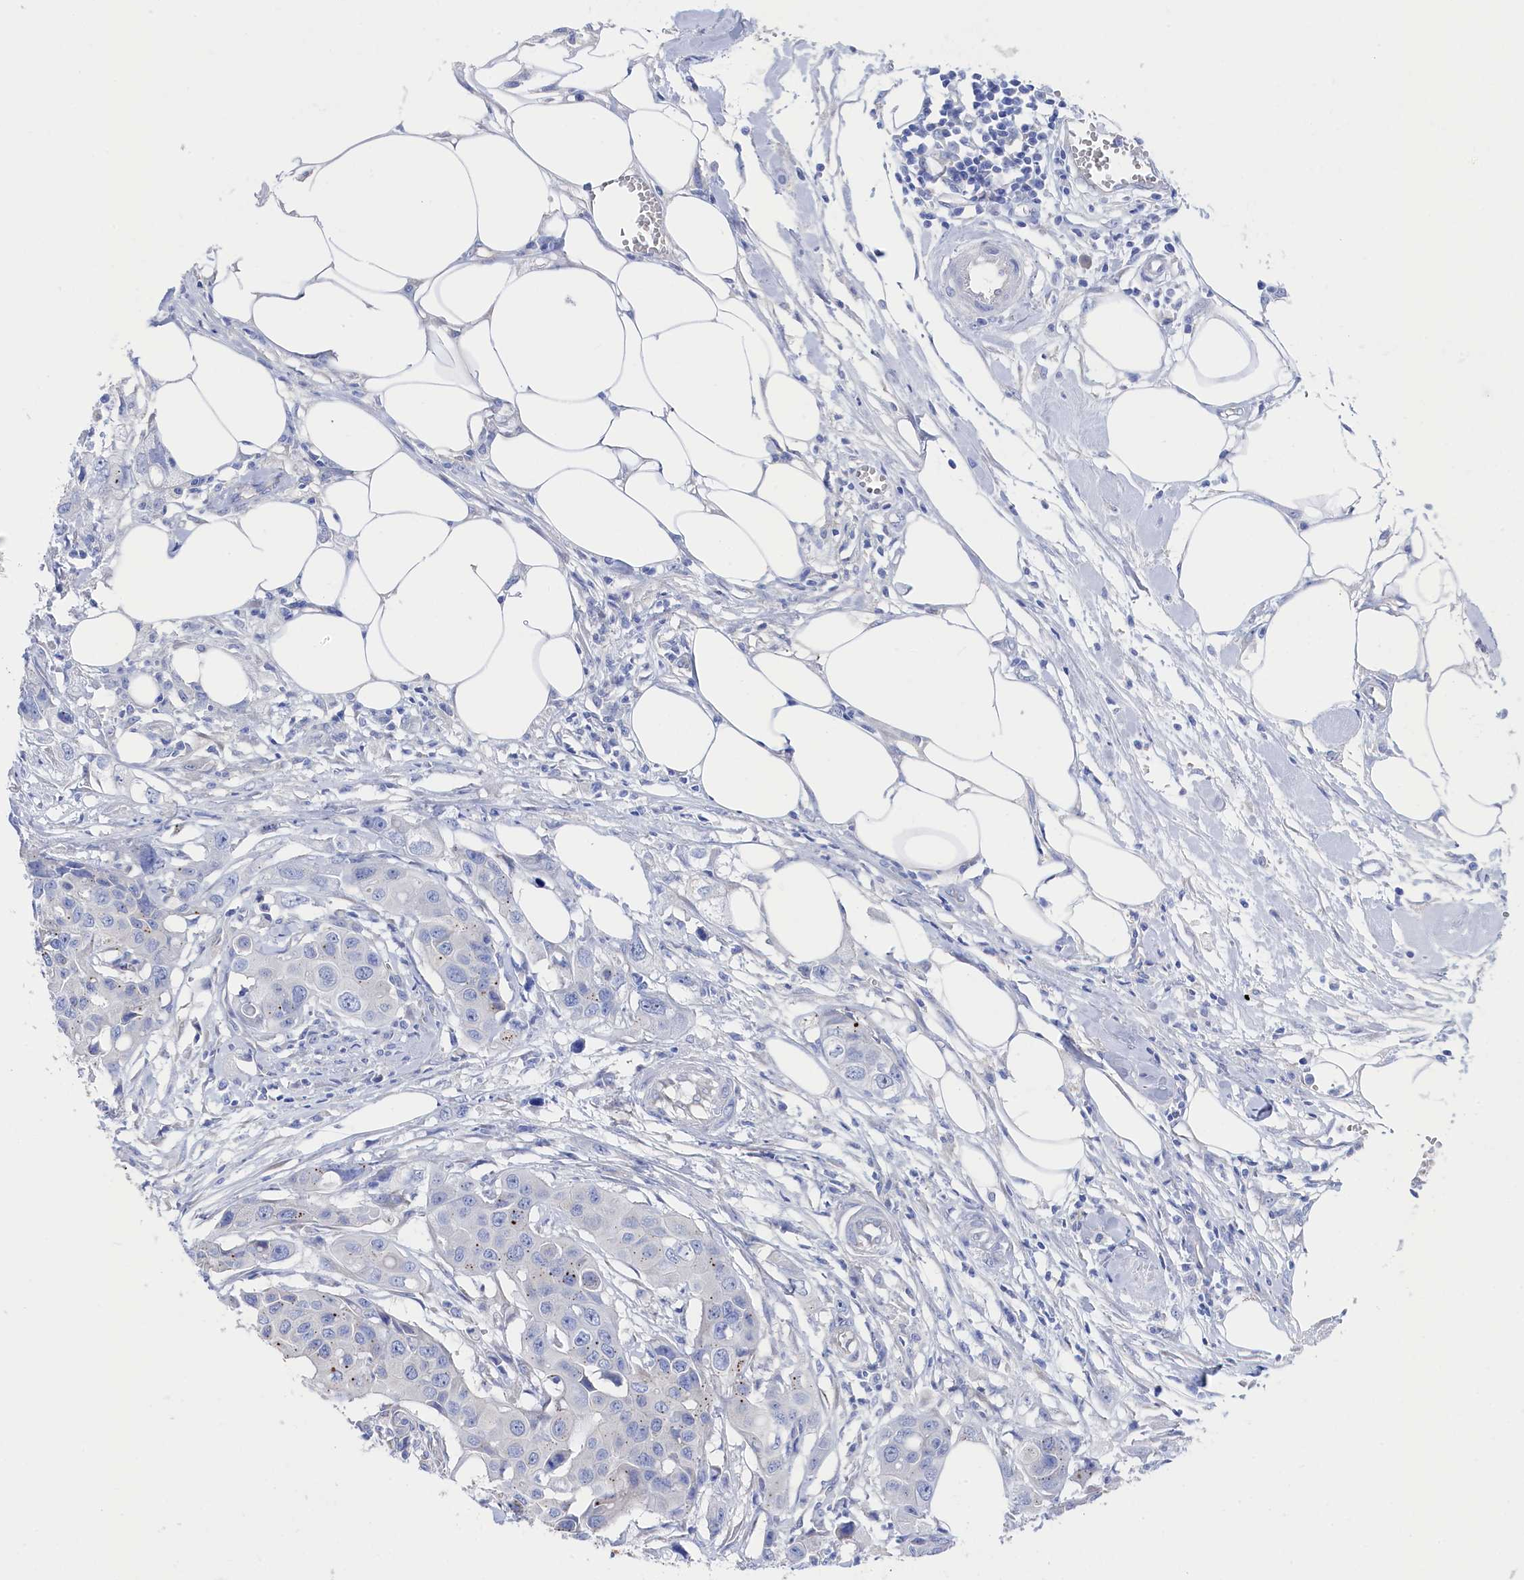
{"staining": {"intensity": "negative", "quantity": "none", "location": "none"}, "tissue": "colorectal cancer", "cell_type": "Tumor cells", "image_type": "cancer", "snomed": [{"axis": "morphology", "description": "Adenocarcinoma, NOS"}, {"axis": "topography", "description": "Colon"}], "caption": "A histopathology image of human colorectal cancer (adenocarcinoma) is negative for staining in tumor cells.", "gene": "TMOD2", "patient": {"sex": "male", "age": 77}}